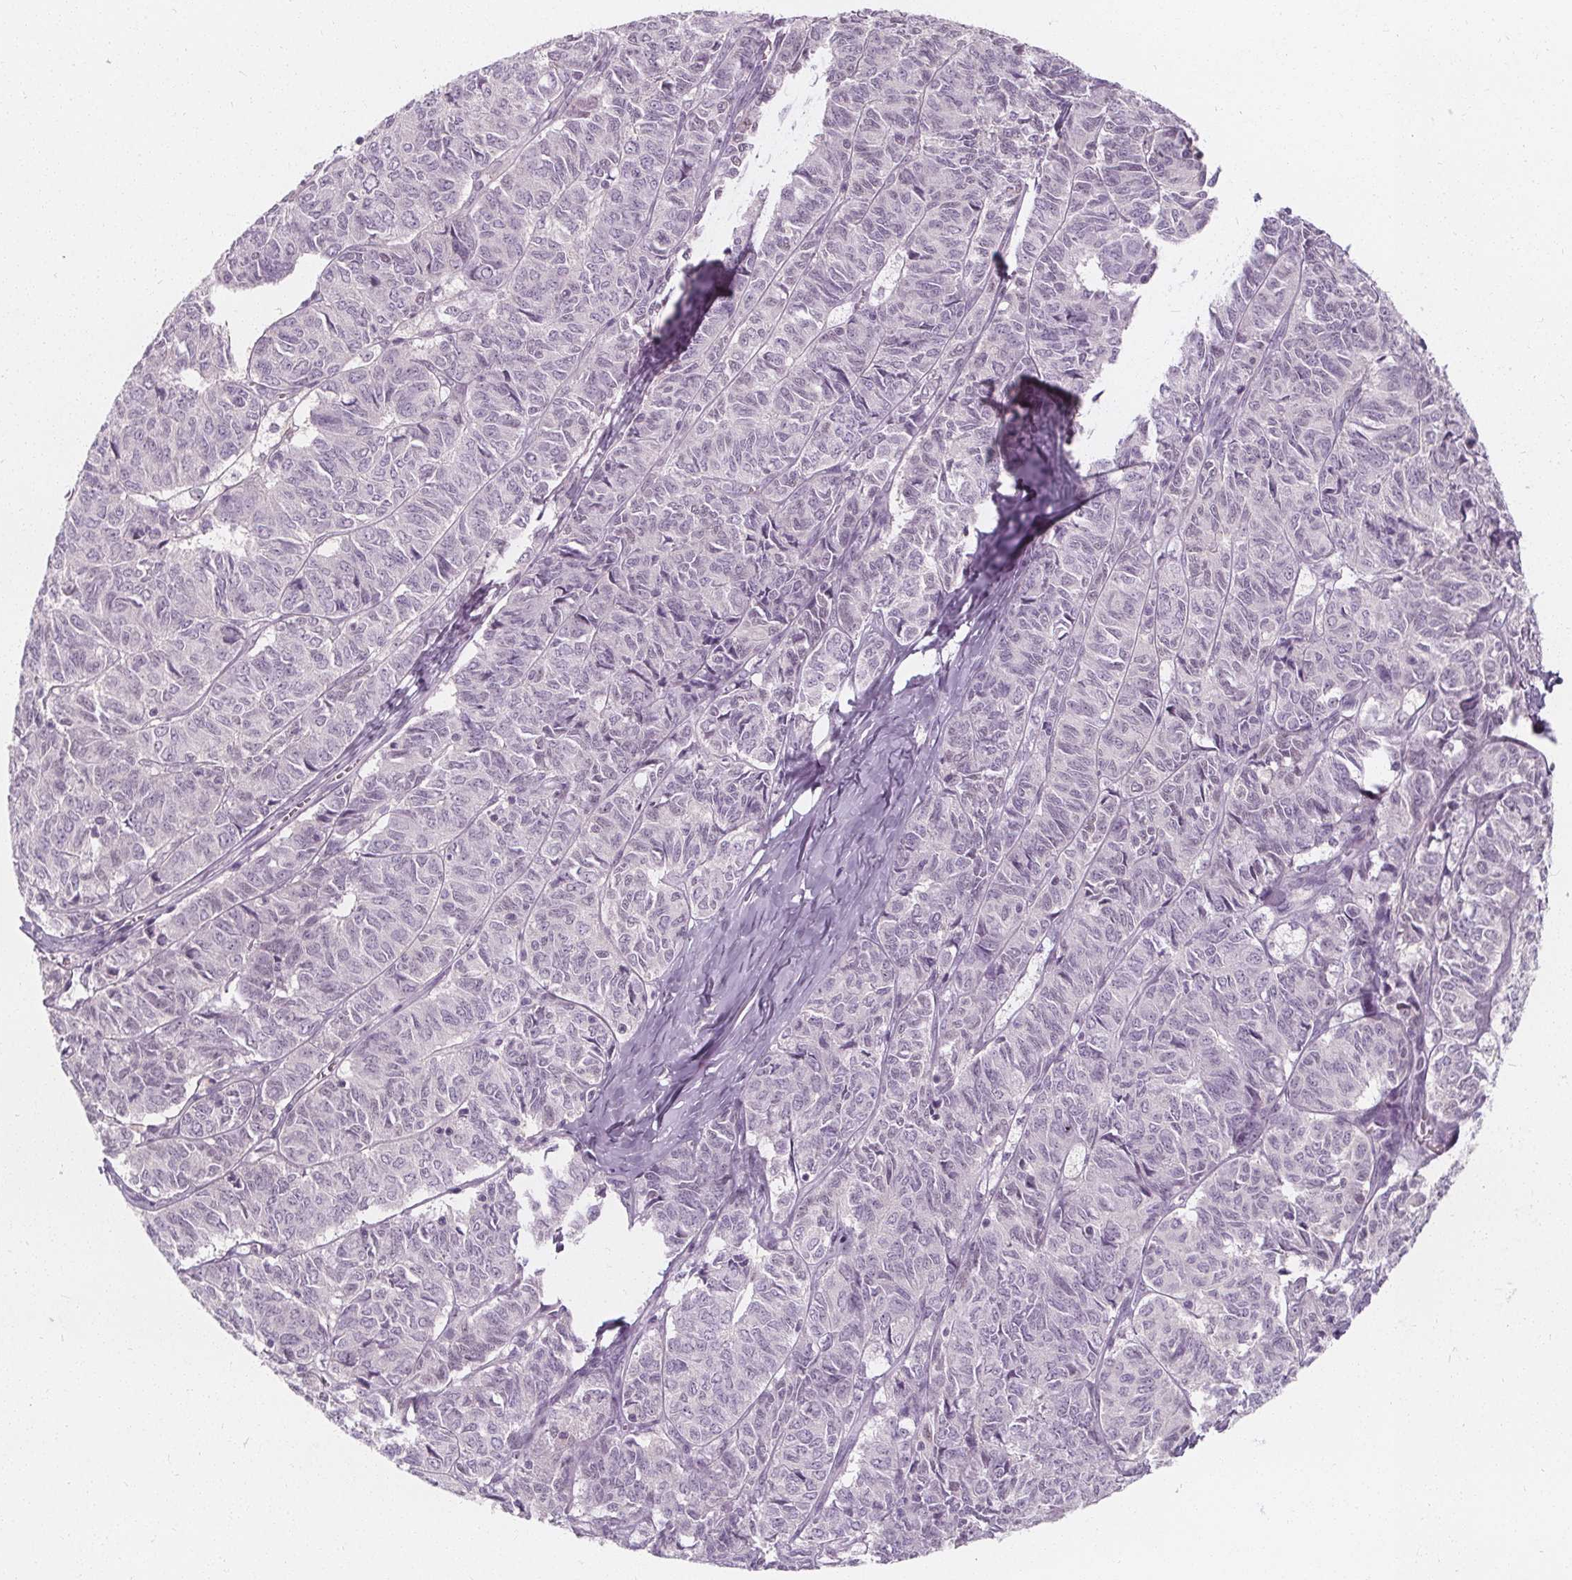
{"staining": {"intensity": "negative", "quantity": "none", "location": "none"}, "tissue": "ovarian cancer", "cell_type": "Tumor cells", "image_type": "cancer", "snomed": [{"axis": "morphology", "description": "Carcinoma, endometroid"}, {"axis": "topography", "description": "Ovary"}], "caption": "Ovarian endometroid carcinoma was stained to show a protein in brown. There is no significant expression in tumor cells.", "gene": "UGP2", "patient": {"sex": "female", "age": 80}}